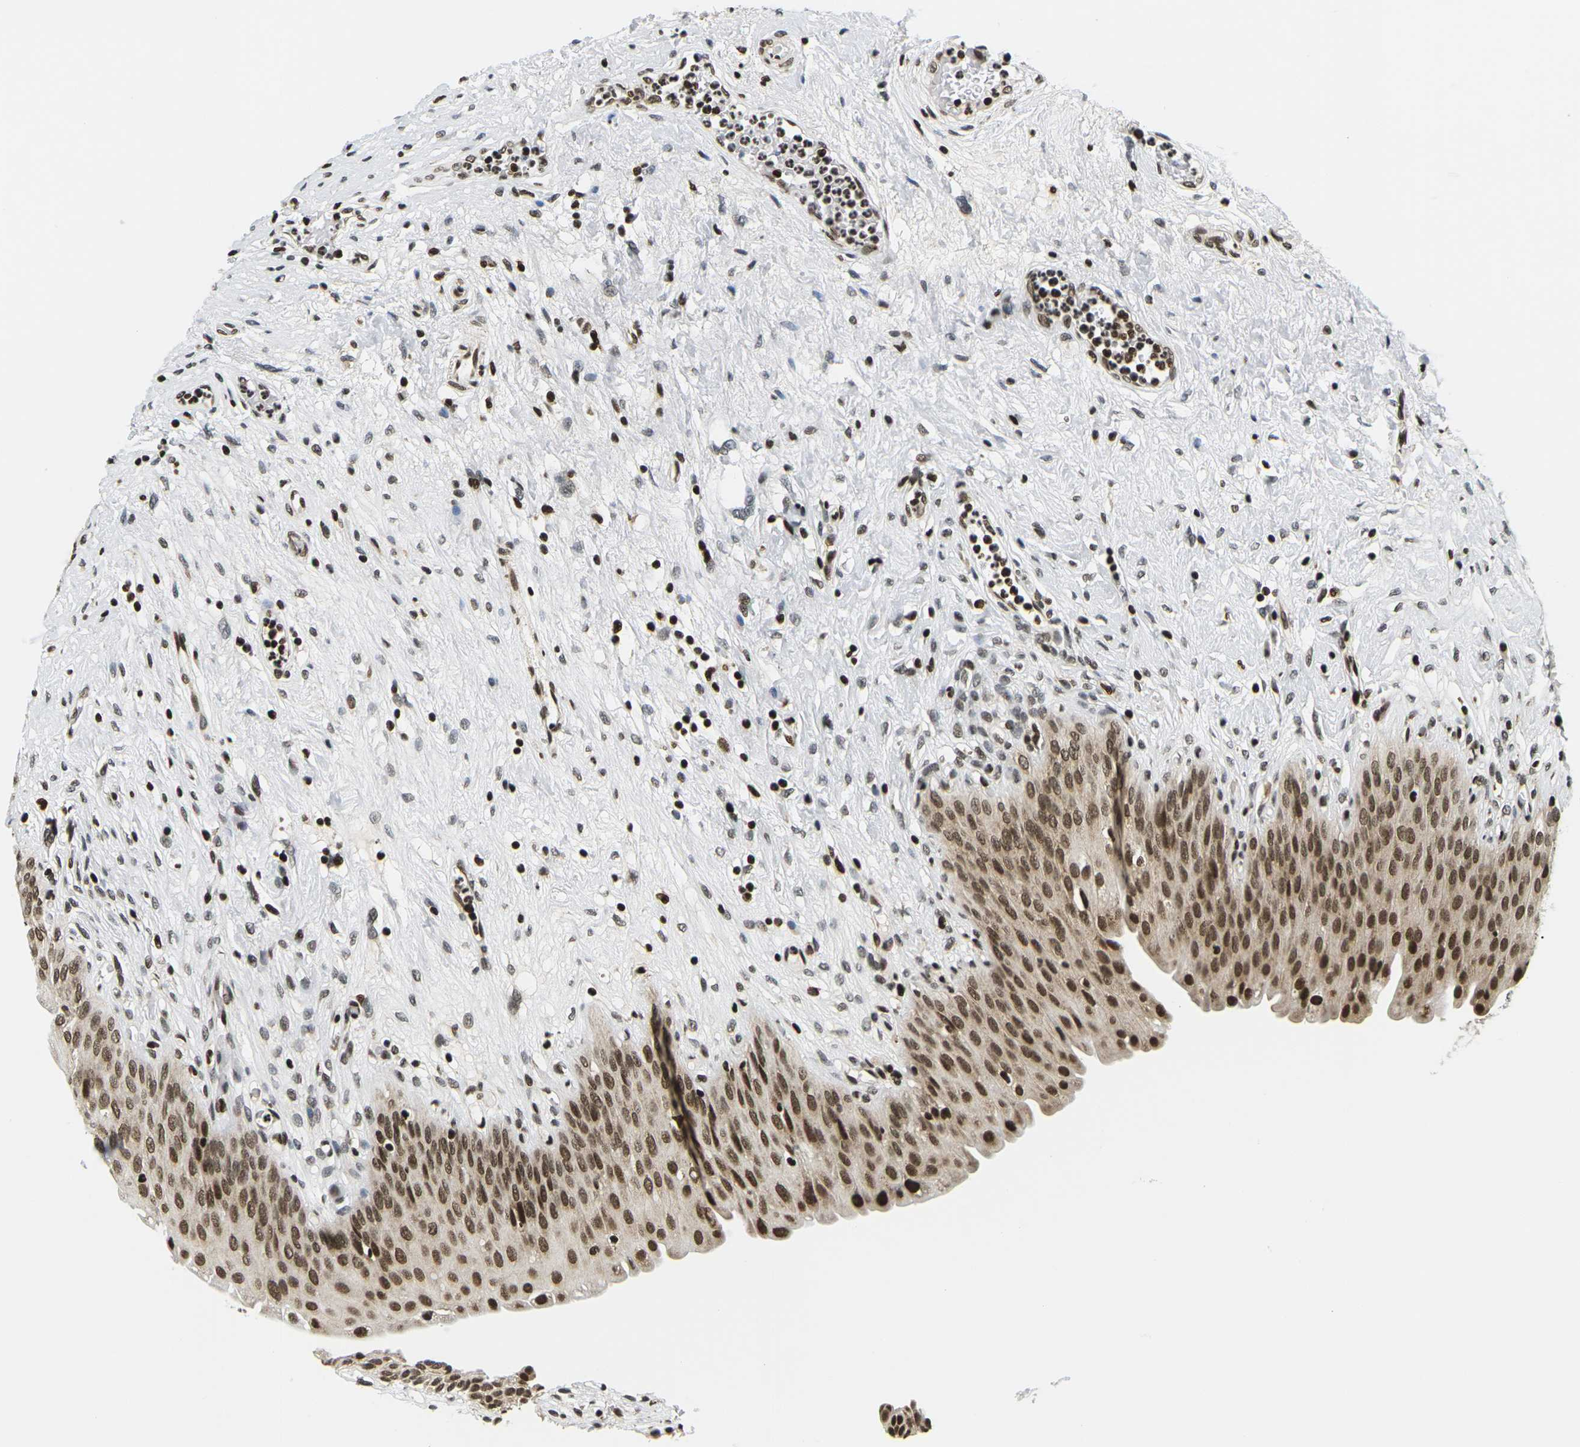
{"staining": {"intensity": "strong", "quantity": ">75%", "location": "cytoplasmic/membranous,nuclear"}, "tissue": "urinary bladder", "cell_type": "Urothelial cells", "image_type": "normal", "snomed": [{"axis": "morphology", "description": "Normal tissue, NOS"}, {"axis": "topography", "description": "Urinary bladder"}], "caption": "Unremarkable urinary bladder was stained to show a protein in brown. There is high levels of strong cytoplasmic/membranous,nuclear expression in about >75% of urothelial cells.", "gene": "CELF1", "patient": {"sex": "male", "age": 46}}